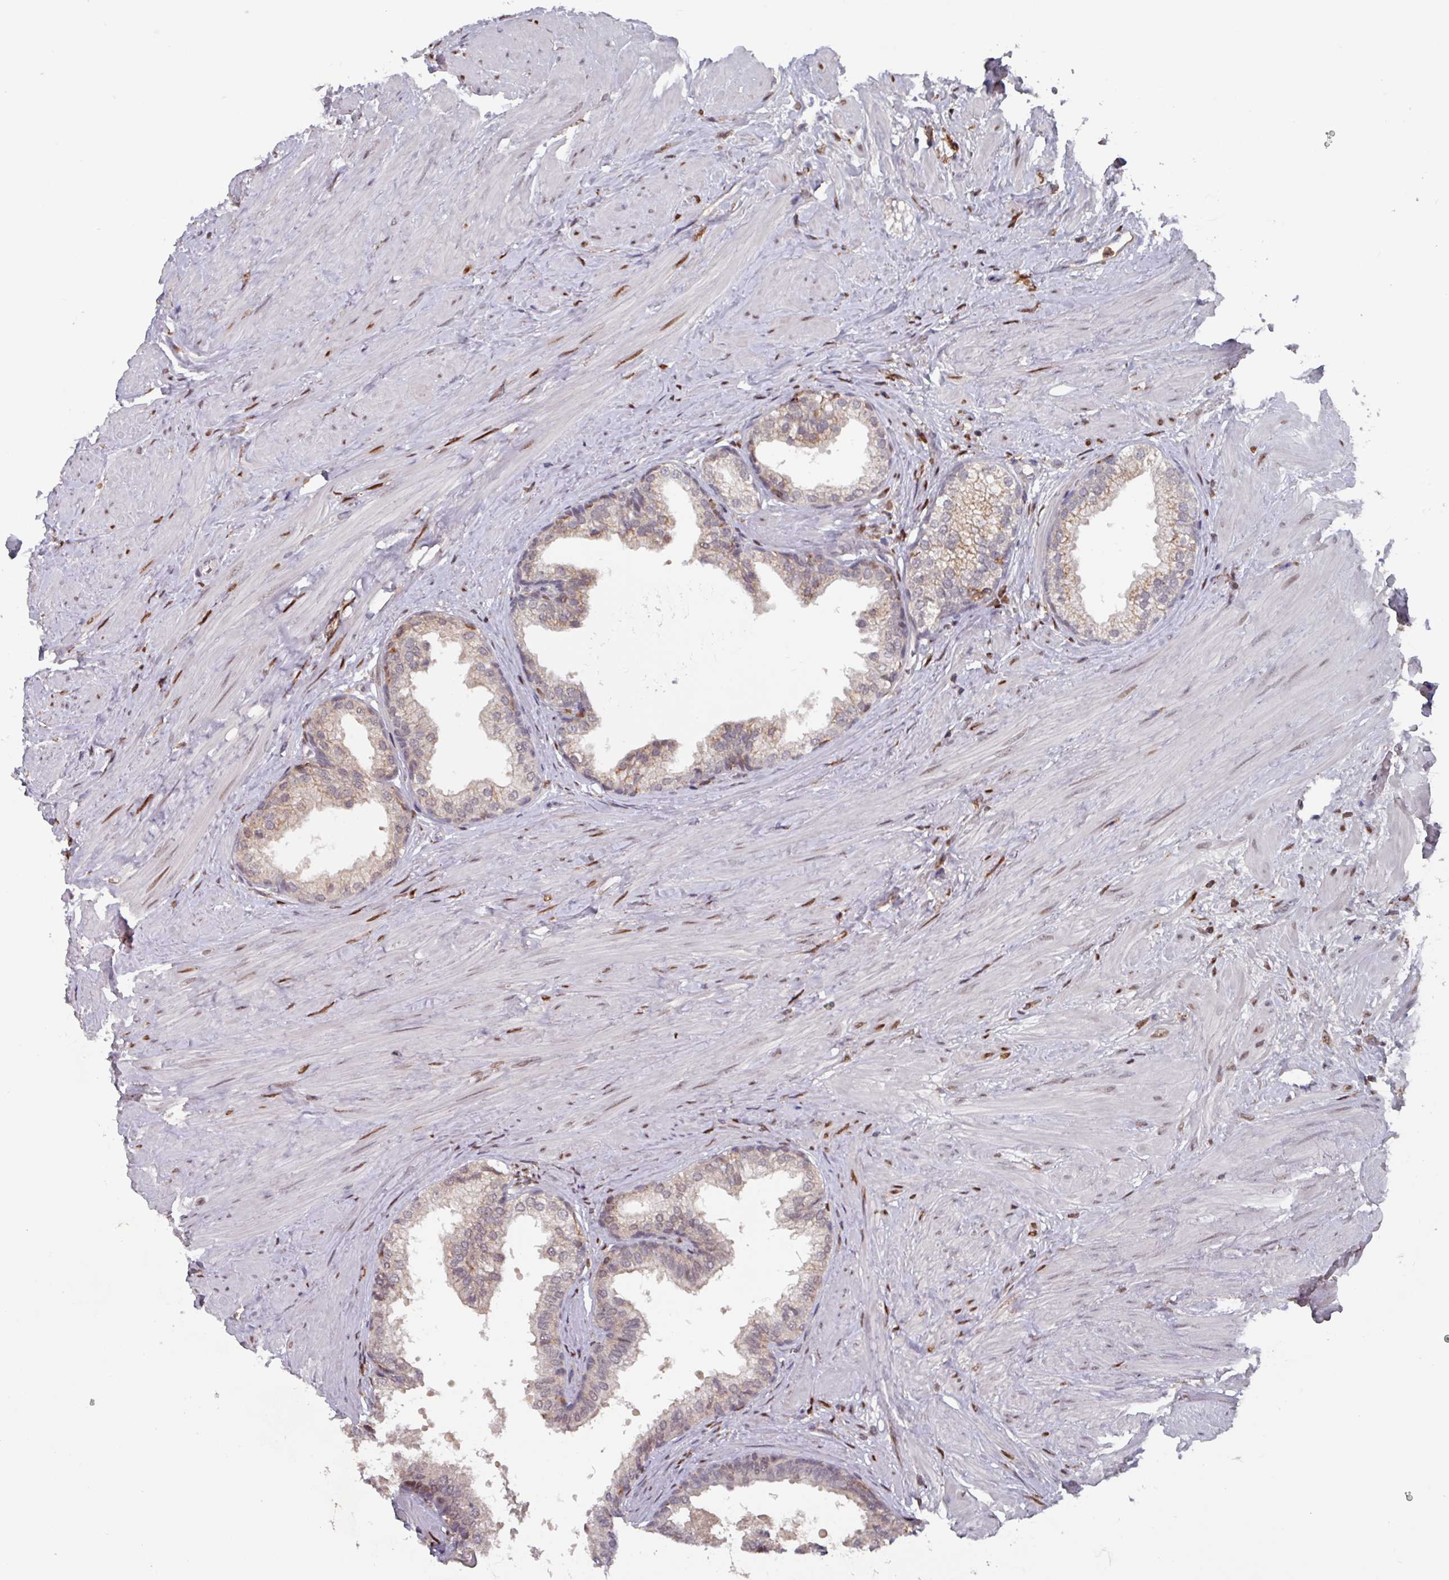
{"staining": {"intensity": "weak", "quantity": "25%-75%", "location": "cytoplasmic/membranous"}, "tissue": "prostate", "cell_type": "Glandular cells", "image_type": "normal", "snomed": [{"axis": "morphology", "description": "Normal tissue, NOS"}, {"axis": "topography", "description": "Prostate"}], "caption": "Immunohistochemistry of benign human prostate displays low levels of weak cytoplasmic/membranous staining in about 25%-75% of glandular cells.", "gene": "PRRX1", "patient": {"sex": "male", "age": 48}}